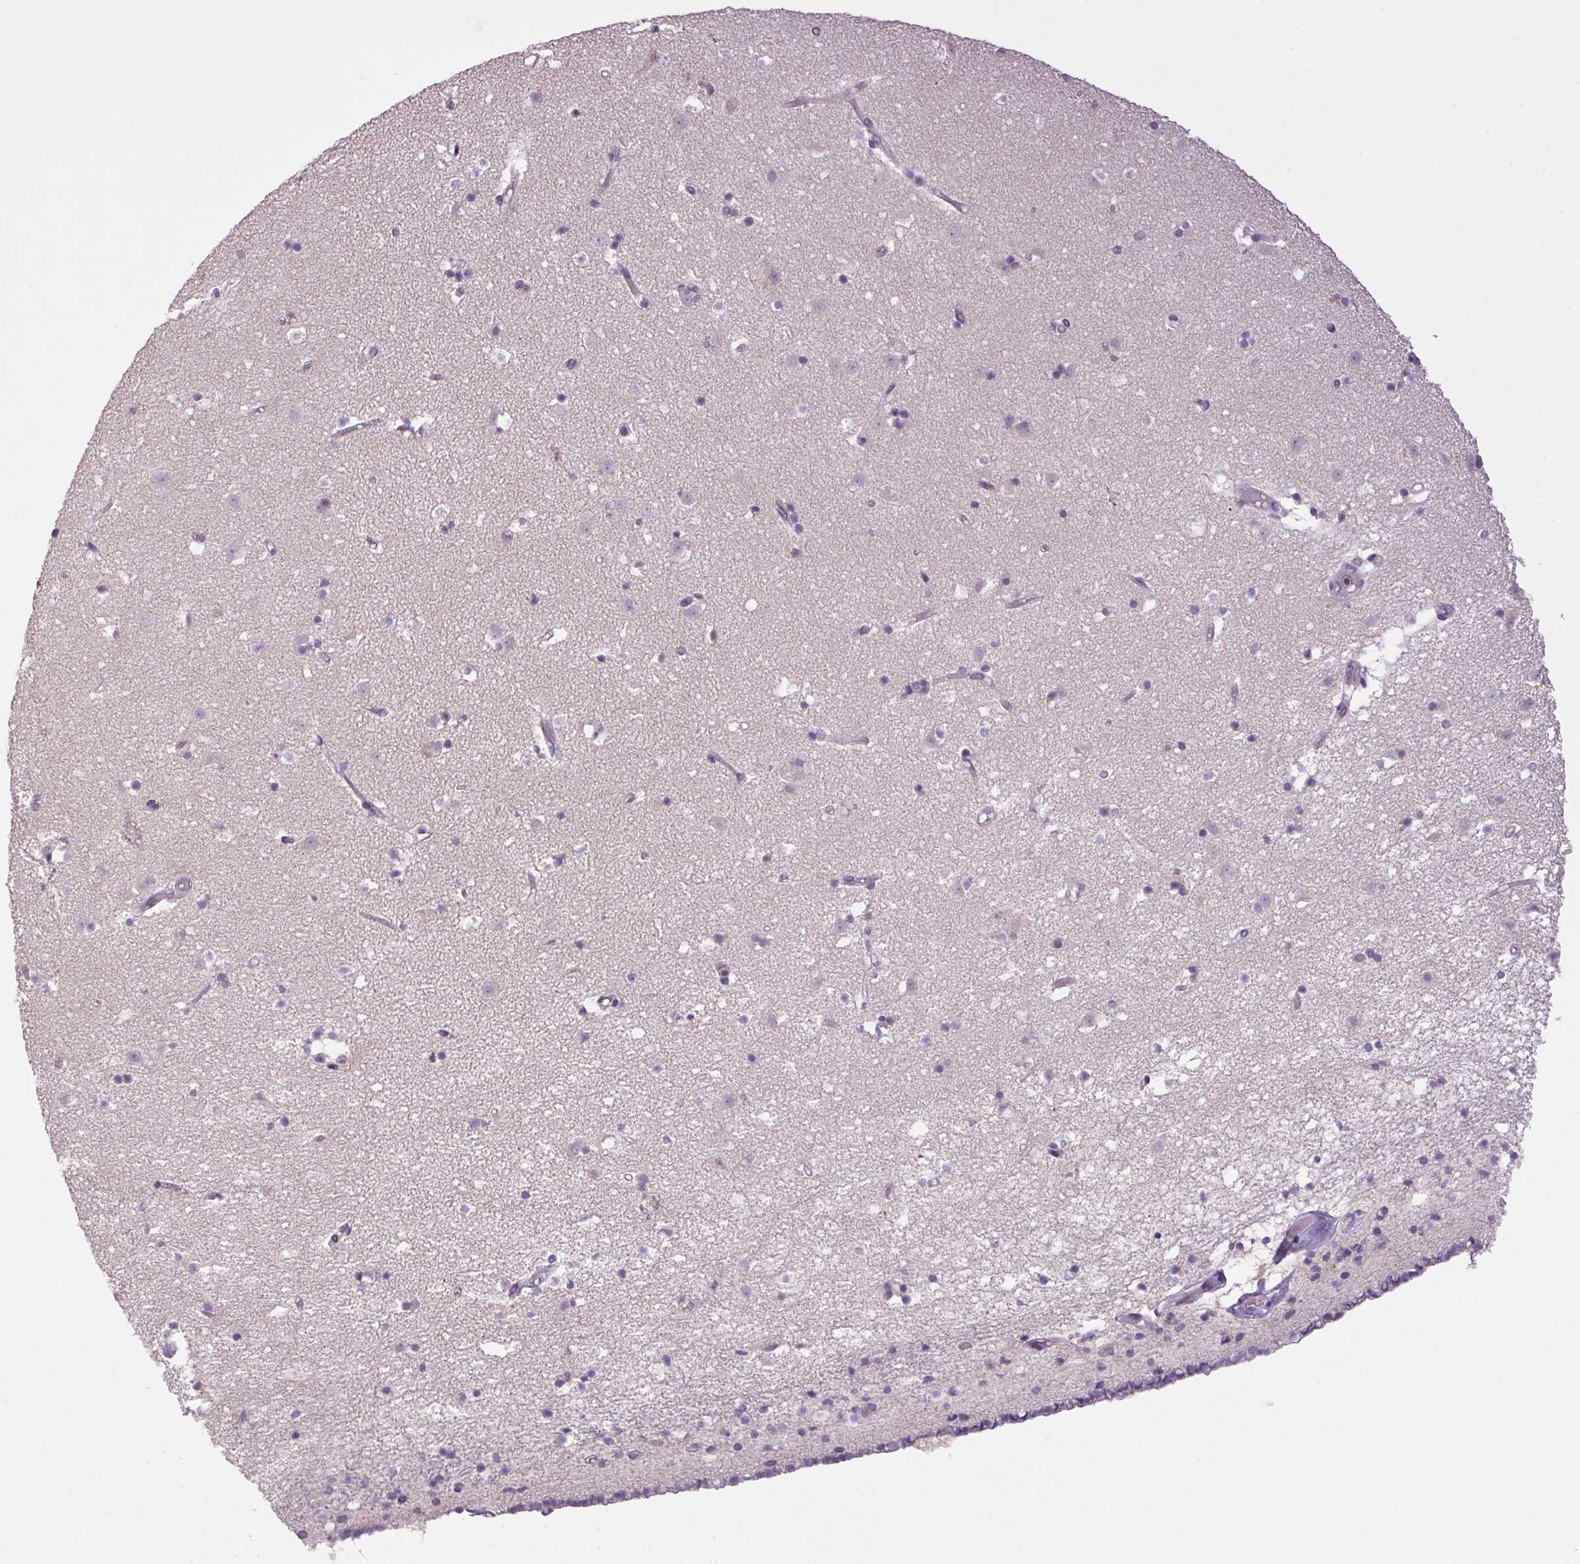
{"staining": {"intensity": "weak", "quantity": "<25%", "location": "nuclear"}, "tissue": "caudate", "cell_type": "Glial cells", "image_type": "normal", "snomed": [{"axis": "morphology", "description": "Normal tissue, NOS"}, {"axis": "topography", "description": "Lateral ventricle wall"}], "caption": "IHC photomicrograph of normal caudate stained for a protein (brown), which reveals no expression in glial cells.", "gene": "AKR1E2", "patient": {"sex": "female", "age": 42}}